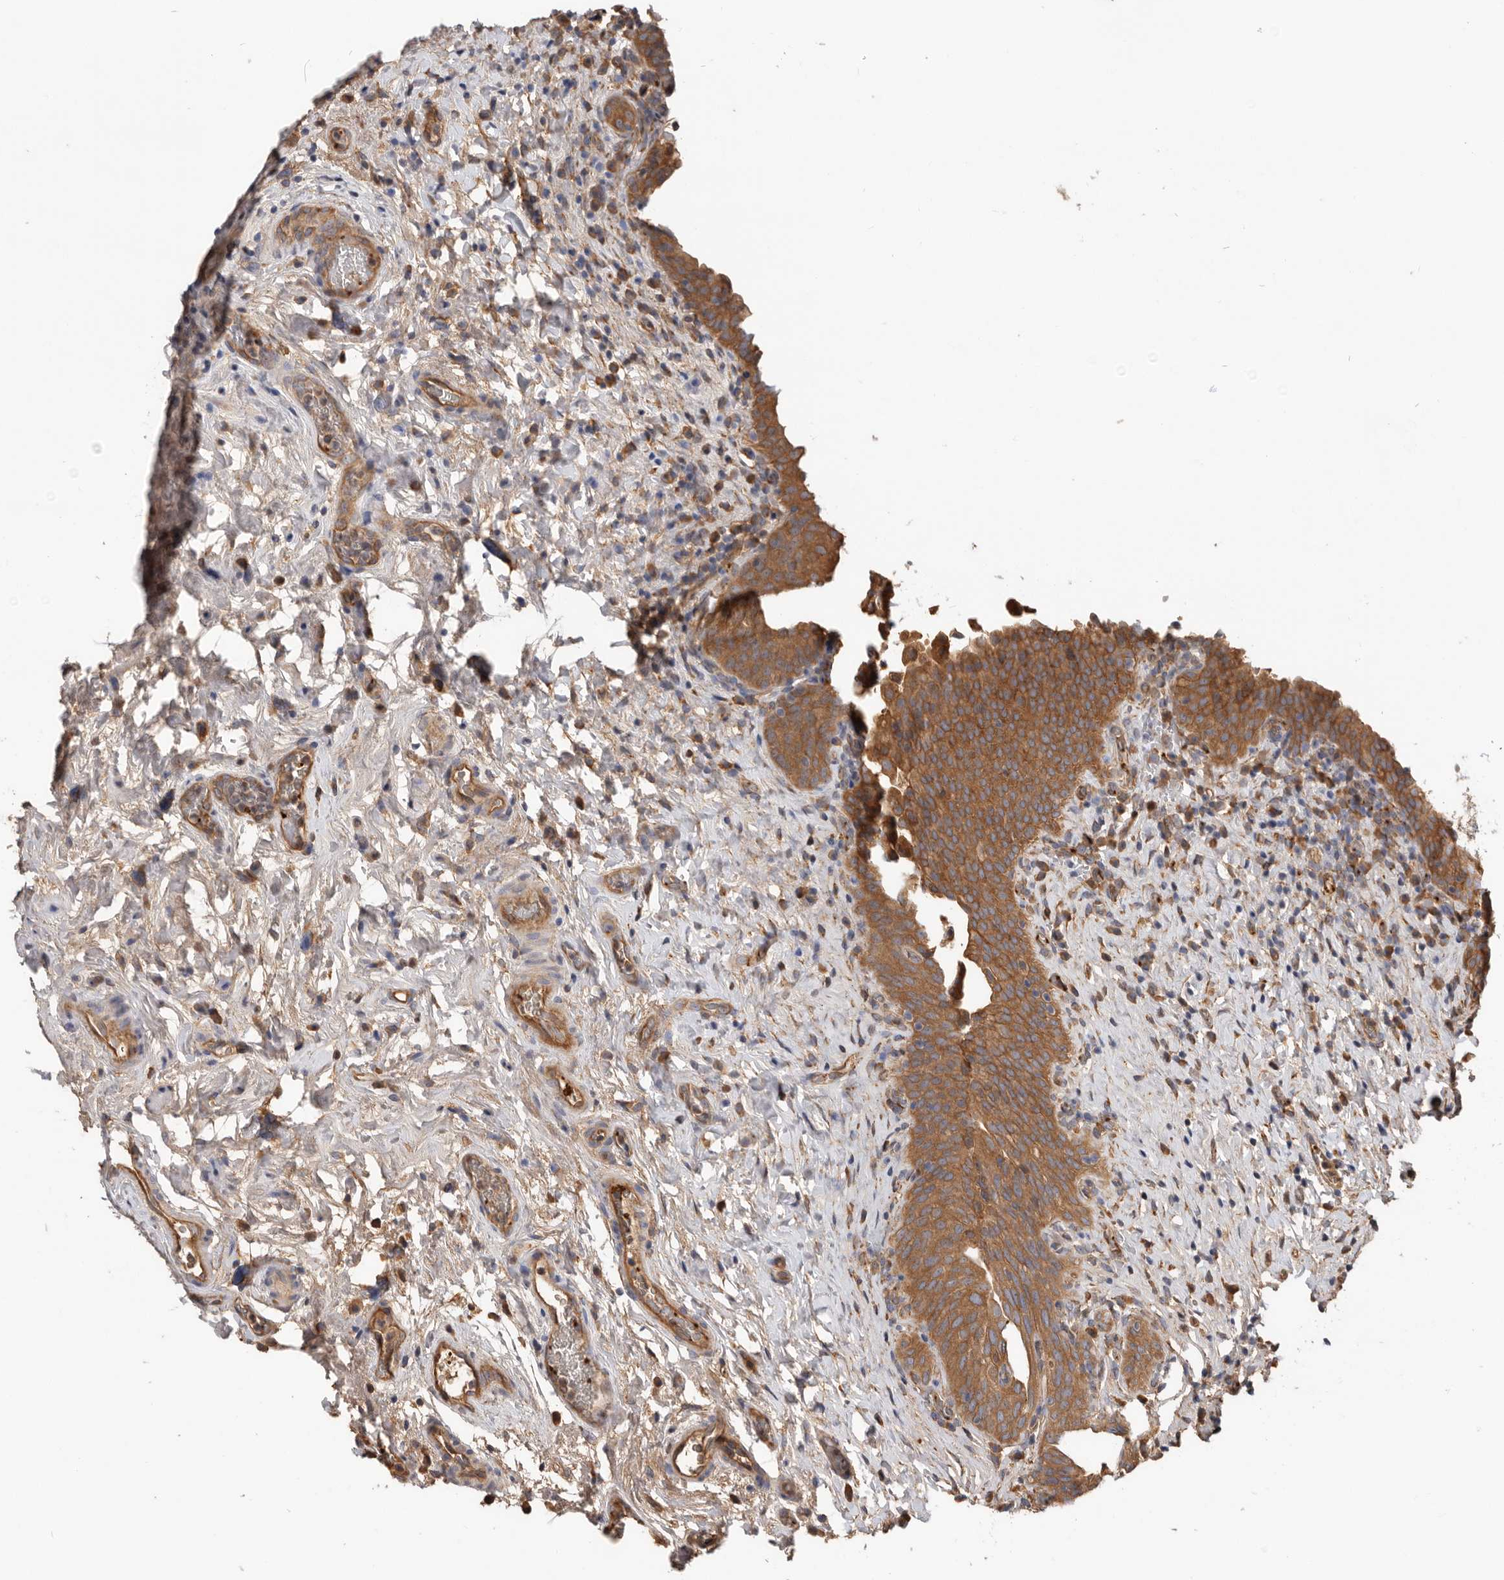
{"staining": {"intensity": "moderate", "quantity": ">75%", "location": "cytoplasmic/membranous"}, "tissue": "urinary bladder", "cell_type": "Urothelial cells", "image_type": "normal", "snomed": [{"axis": "morphology", "description": "Normal tissue, NOS"}, {"axis": "topography", "description": "Urinary bladder"}], "caption": "Immunohistochemical staining of benign urinary bladder reveals moderate cytoplasmic/membranous protein staining in about >75% of urothelial cells.", "gene": "CDC42BPB", "patient": {"sex": "male", "age": 83}}